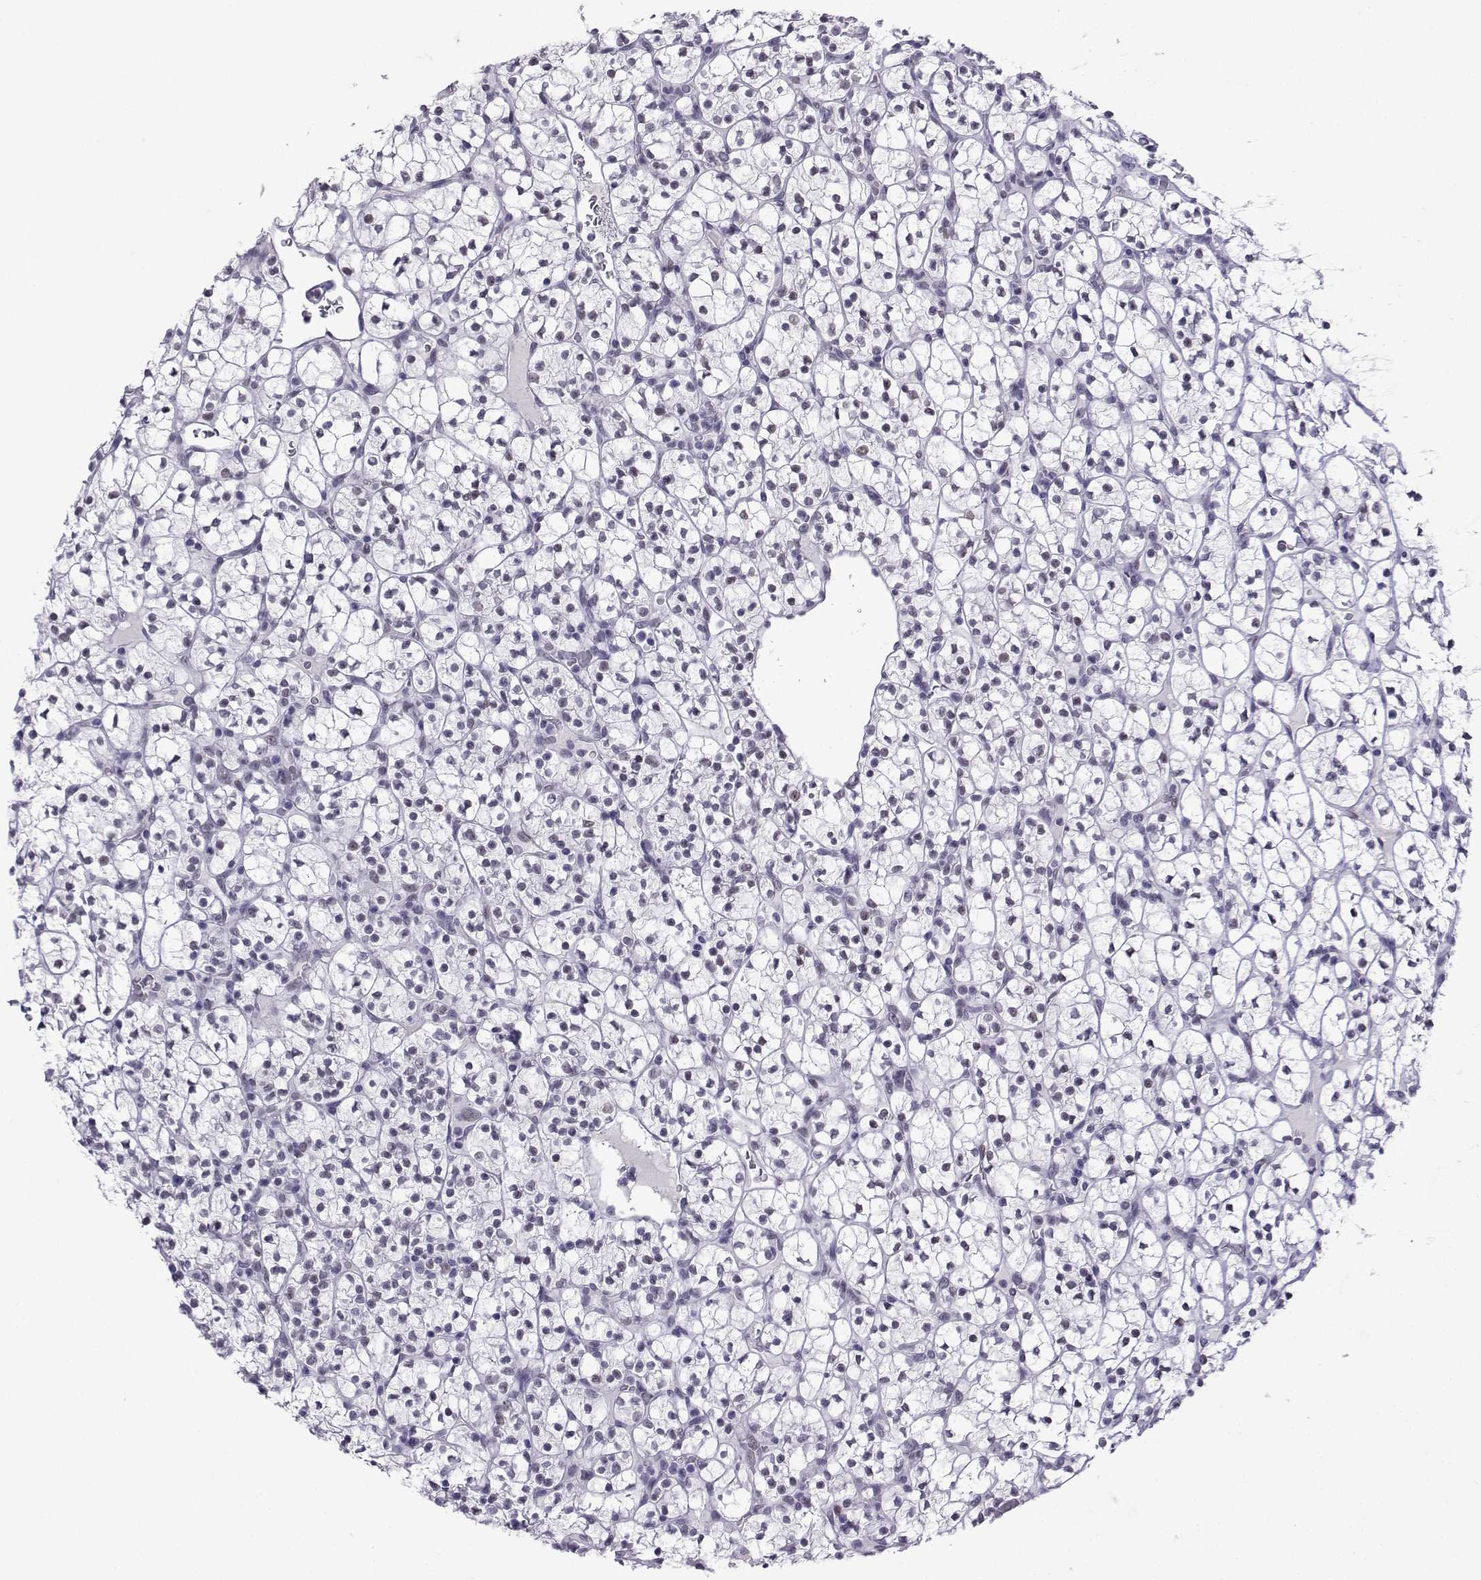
{"staining": {"intensity": "negative", "quantity": "none", "location": "none"}, "tissue": "renal cancer", "cell_type": "Tumor cells", "image_type": "cancer", "snomed": [{"axis": "morphology", "description": "Adenocarcinoma, NOS"}, {"axis": "topography", "description": "Kidney"}], "caption": "Tumor cells show no significant staining in renal cancer (adenocarcinoma).", "gene": "LORICRIN", "patient": {"sex": "female", "age": 89}}